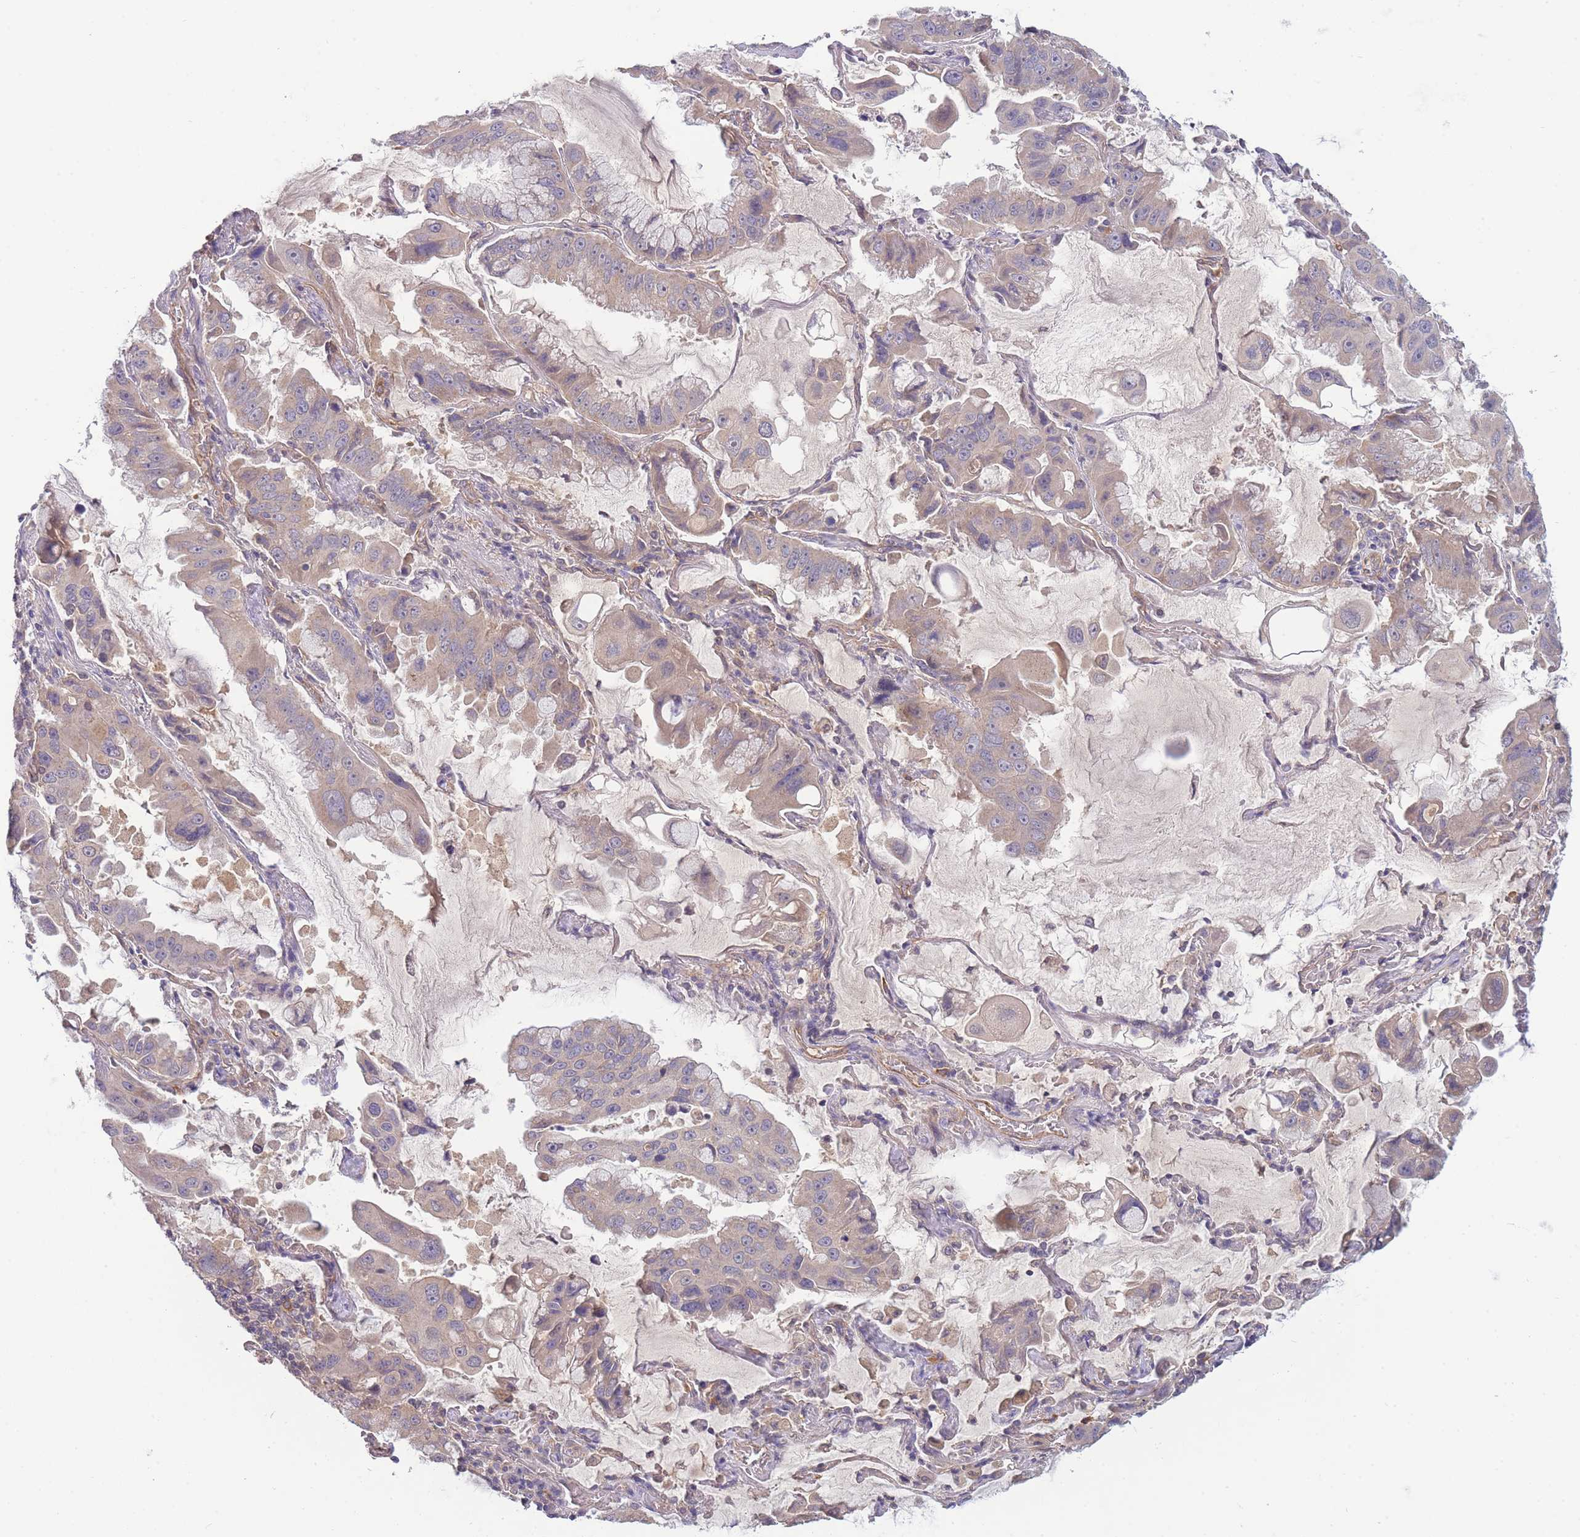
{"staining": {"intensity": "weak", "quantity": "<25%", "location": "cytoplasmic/membranous"}, "tissue": "lung cancer", "cell_type": "Tumor cells", "image_type": "cancer", "snomed": [{"axis": "morphology", "description": "Adenocarcinoma, NOS"}, {"axis": "topography", "description": "Lung"}], "caption": "Tumor cells are negative for brown protein staining in lung cancer. Brightfield microscopy of immunohistochemistry stained with DAB (brown) and hematoxylin (blue), captured at high magnification.", "gene": "NDUFAF5", "patient": {"sex": "male", "age": 64}}